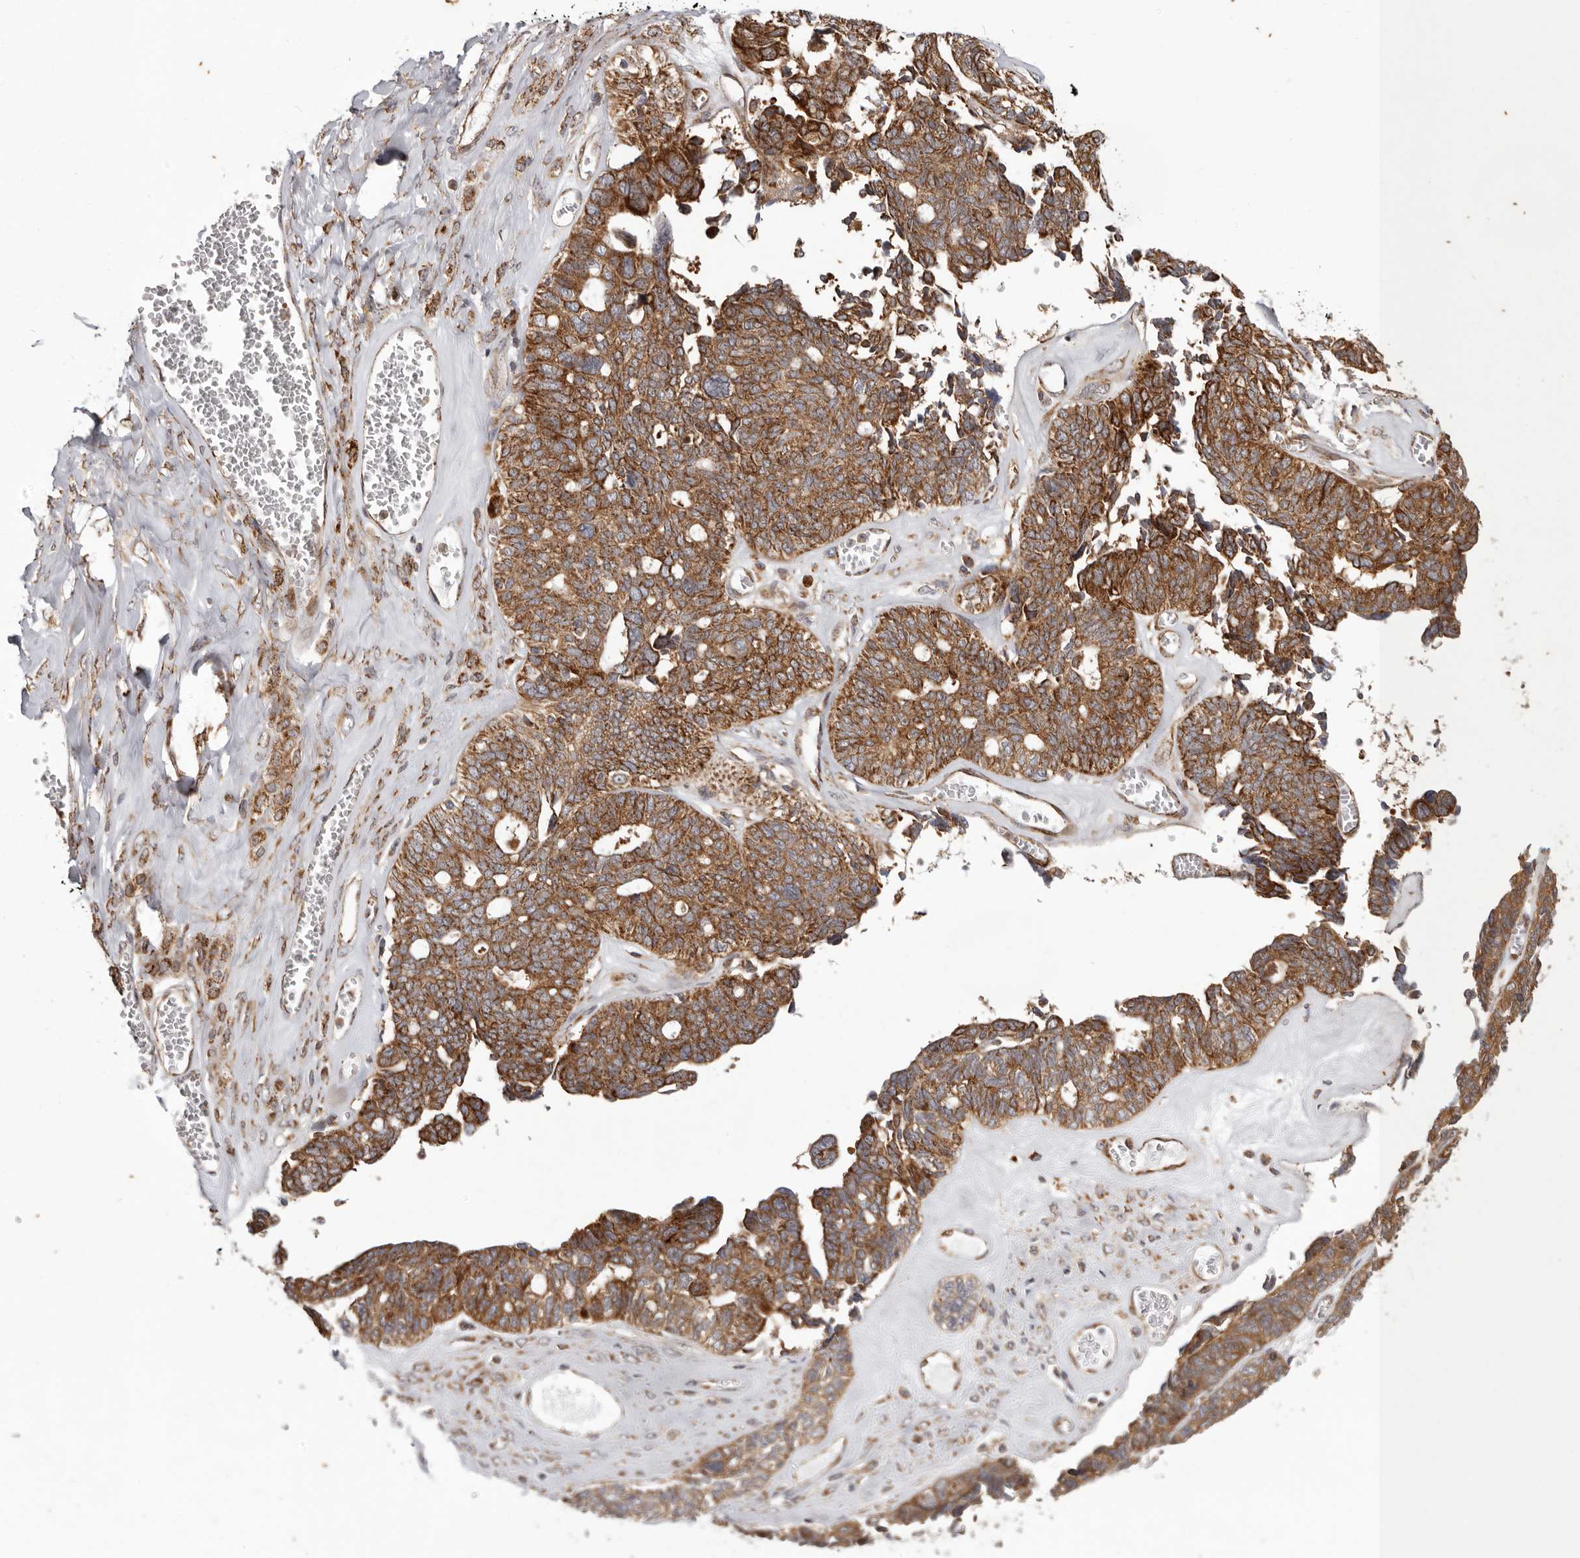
{"staining": {"intensity": "strong", "quantity": ">75%", "location": "cytoplasmic/membranous"}, "tissue": "ovarian cancer", "cell_type": "Tumor cells", "image_type": "cancer", "snomed": [{"axis": "morphology", "description": "Cystadenocarcinoma, serous, NOS"}, {"axis": "topography", "description": "Ovary"}], "caption": "This is an image of immunohistochemistry staining of ovarian serous cystadenocarcinoma, which shows strong positivity in the cytoplasmic/membranous of tumor cells.", "gene": "MRPS10", "patient": {"sex": "female", "age": 79}}